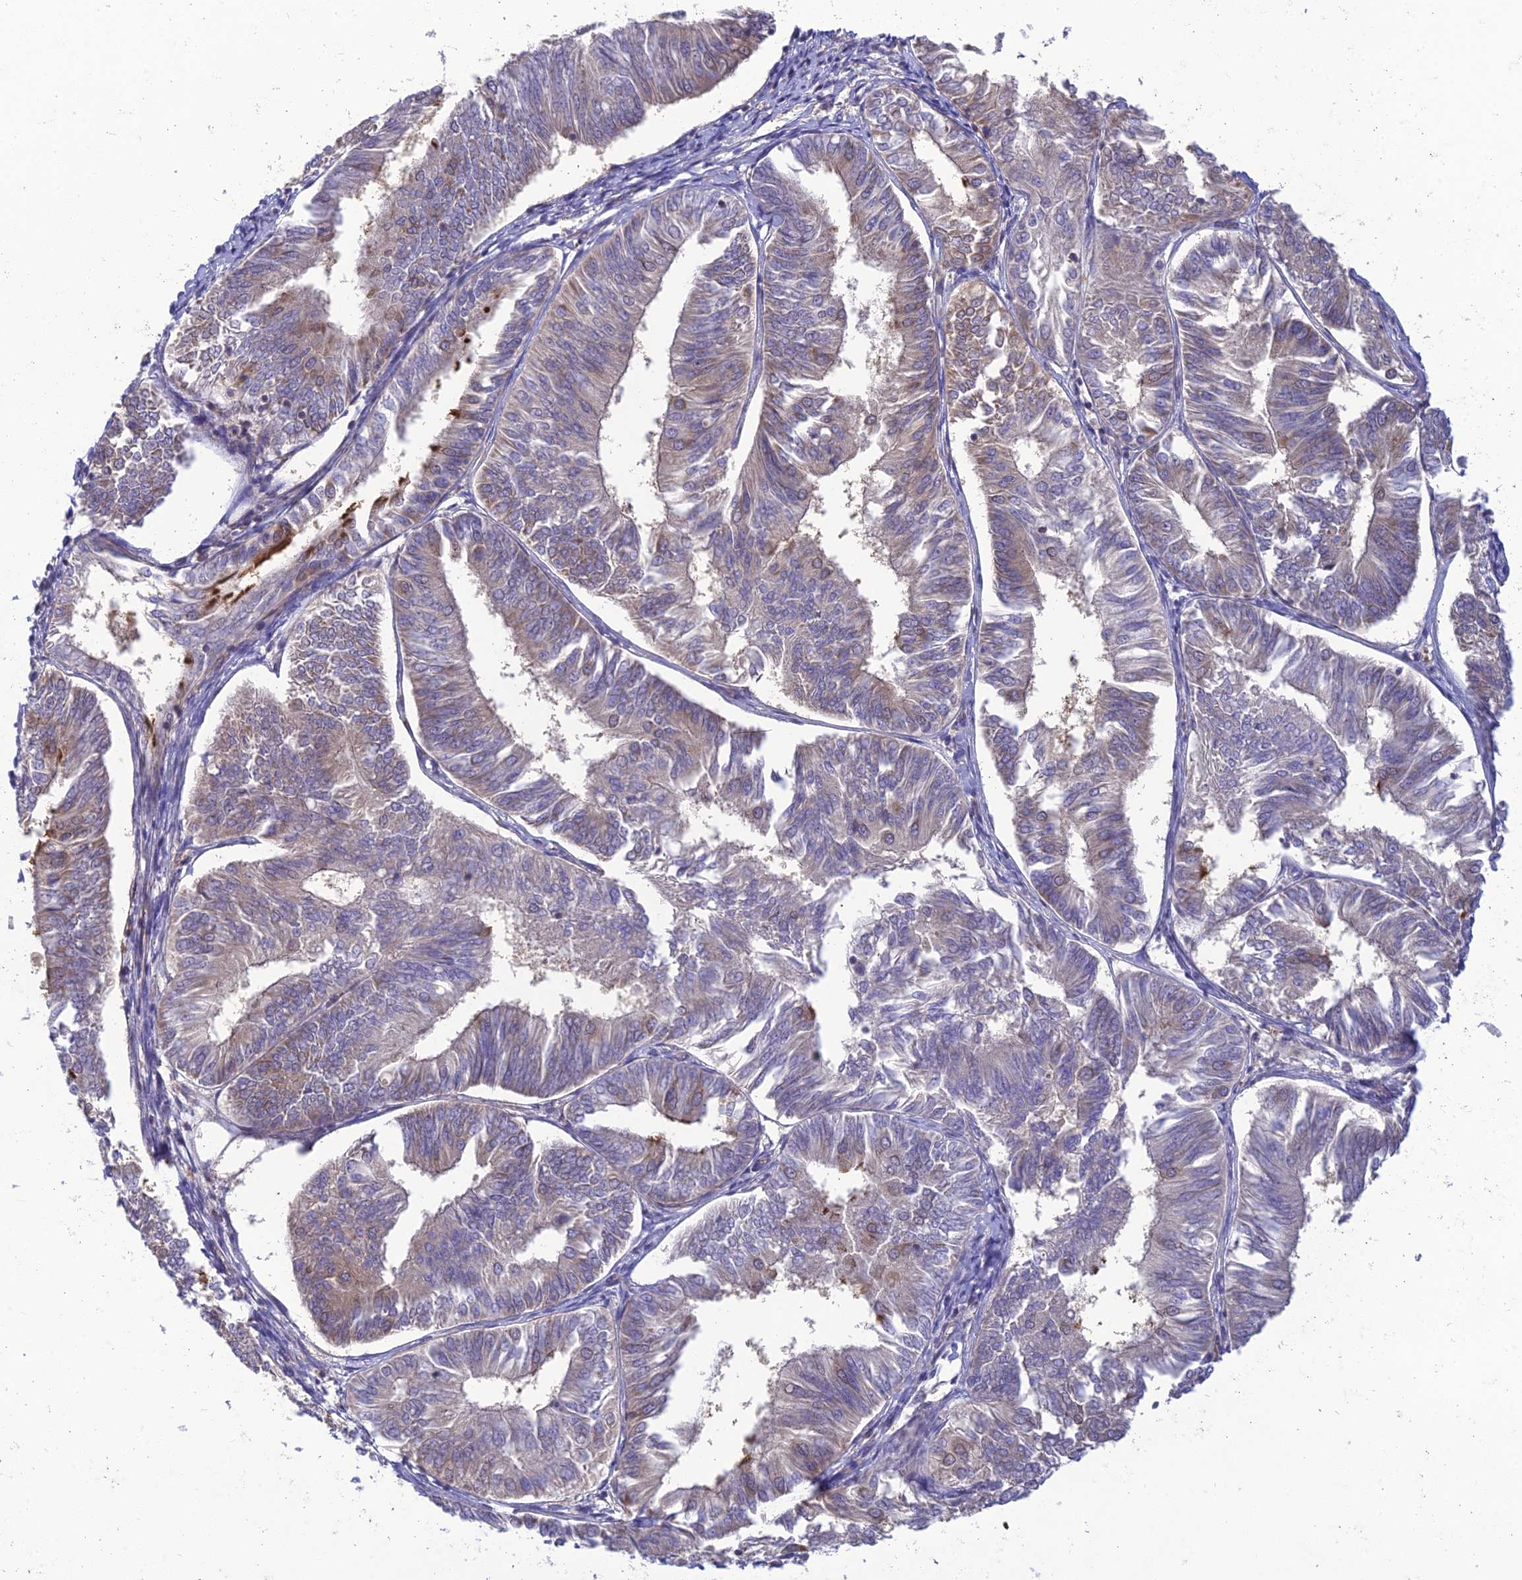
{"staining": {"intensity": "weak", "quantity": "<25%", "location": "cytoplasmic/membranous"}, "tissue": "endometrial cancer", "cell_type": "Tumor cells", "image_type": "cancer", "snomed": [{"axis": "morphology", "description": "Adenocarcinoma, NOS"}, {"axis": "topography", "description": "Endometrium"}], "caption": "Tumor cells are negative for protein expression in human endometrial adenocarcinoma.", "gene": "CLCN7", "patient": {"sex": "female", "age": 58}}